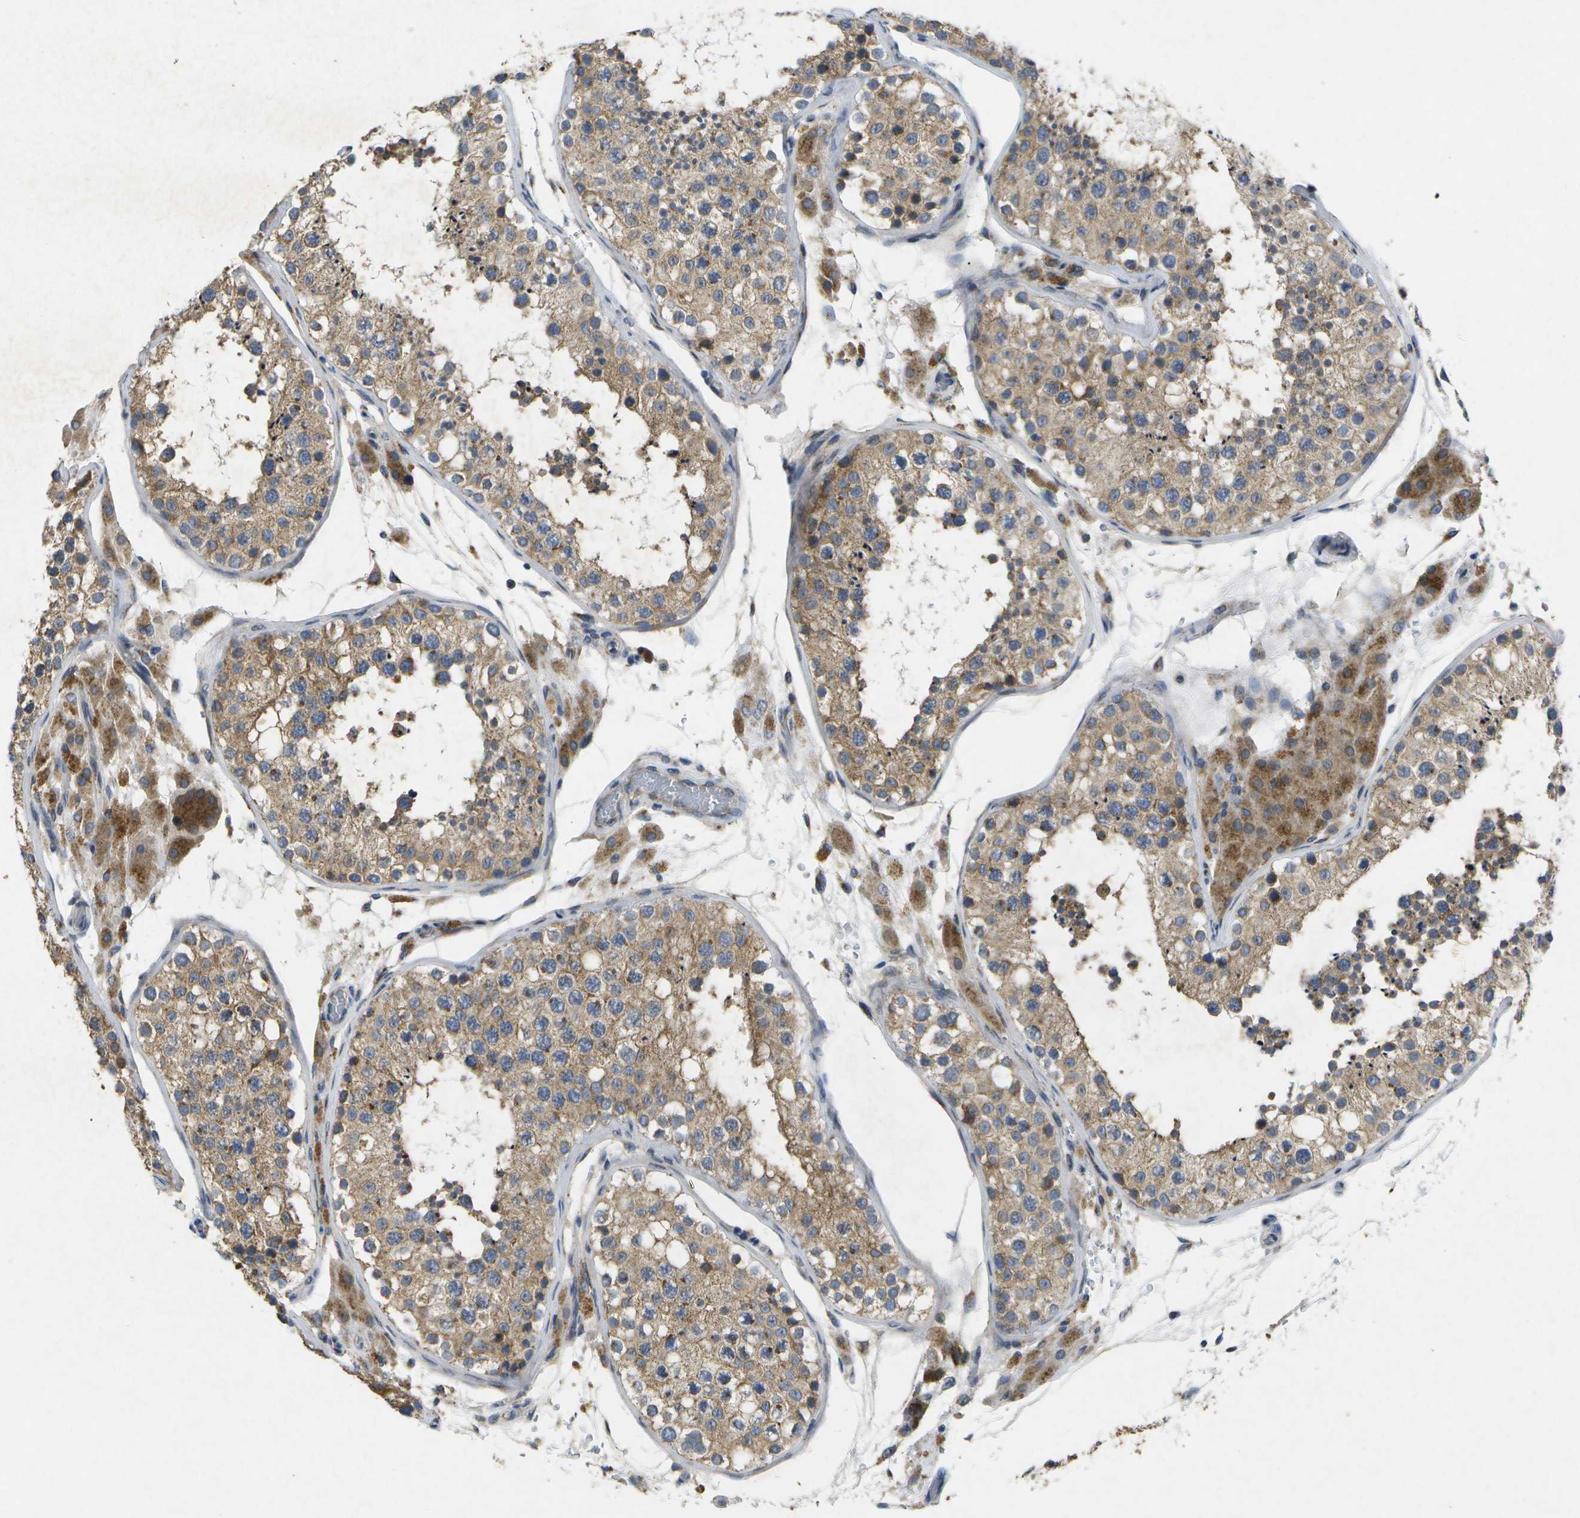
{"staining": {"intensity": "moderate", "quantity": ">75%", "location": "cytoplasmic/membranous"}, "tissue": "testis", "cell_type": "Cells in seminiferous ducts", "image_type": "normal", "snomed": [{"axis": "morphology", "description": "Normal tissue, NOS"}, {"axis": "topography", "description": "Testis"}, {"axis": "topography", "description": "Epididymis"}], "caption": "DAB immunohistochemical staining of normal testis exhibits moderate cytoplasmic/membranous protein staining in about >75% of cells in seminiferous ducts. The protein of interest is shown in brown color, while the nuclei are stained blue.", "gene": "KDELR1", "patient": {"sex": "male", "age": 26}}